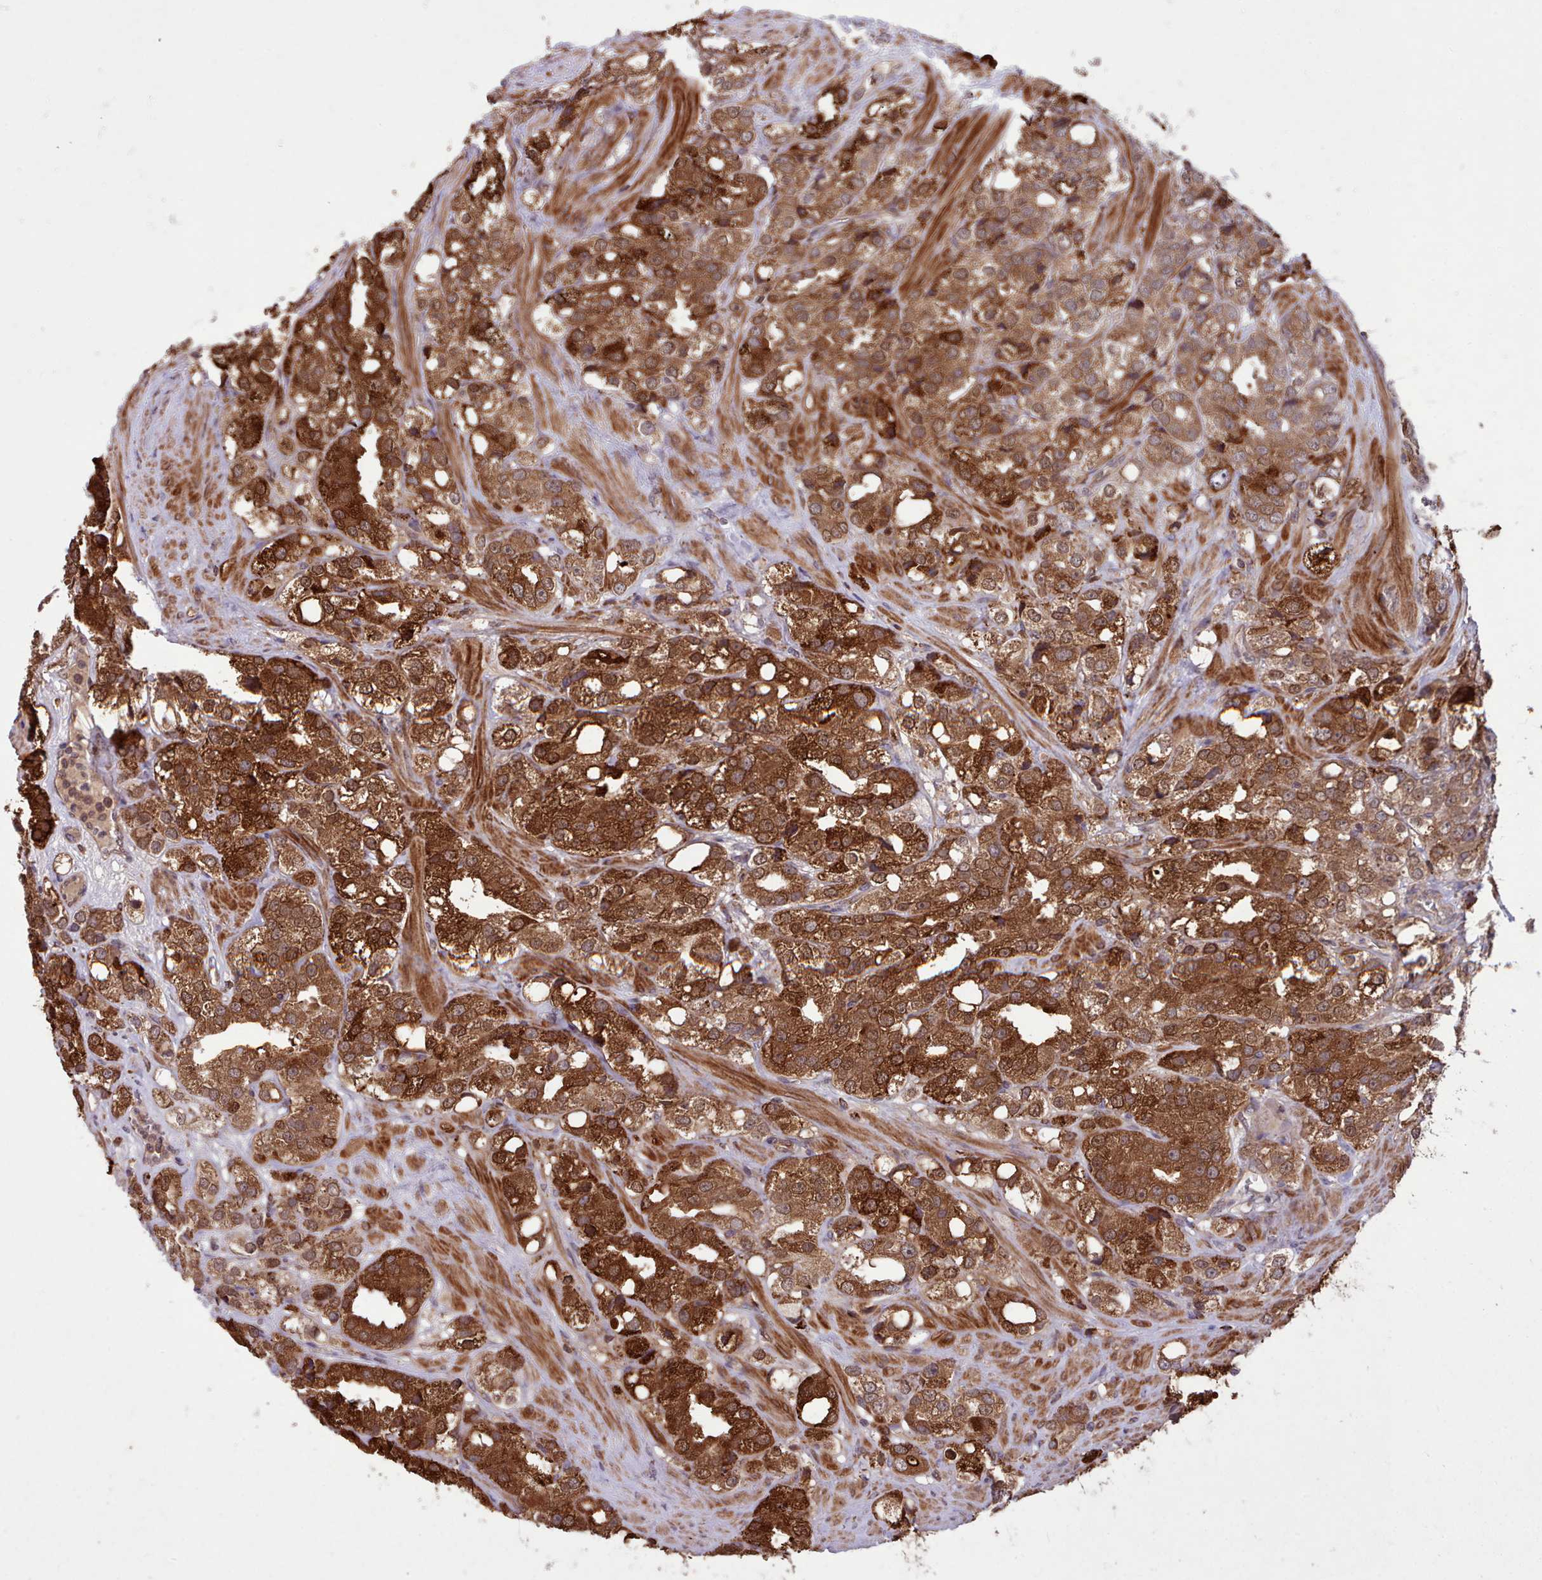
{"staining": {"intensity": "strong", "quantity": ">75%", "location": "cytoplasmic/membranous"}, "tissue": "prostate cancer", "cell_type": "Tumor cells", "image_type": "cancer", "snomed": [{"axis": "morphology", "description": "Adenocarcinoma, NOS"}, {"axis": "topography", "description": "Prostate"}], "caption": "High-magnification brightfield microscopy of prostate cancer stained with DAB (3,3'-diaminobenzidine) (brown) and counterstained with hematoxylin (blue). tumor cells exhibit strong cytoplasmic/membranous staining is seen in about>75% of cells.", "gene": "TTLL3", "patient": {"sex": "male", "age": 79}}